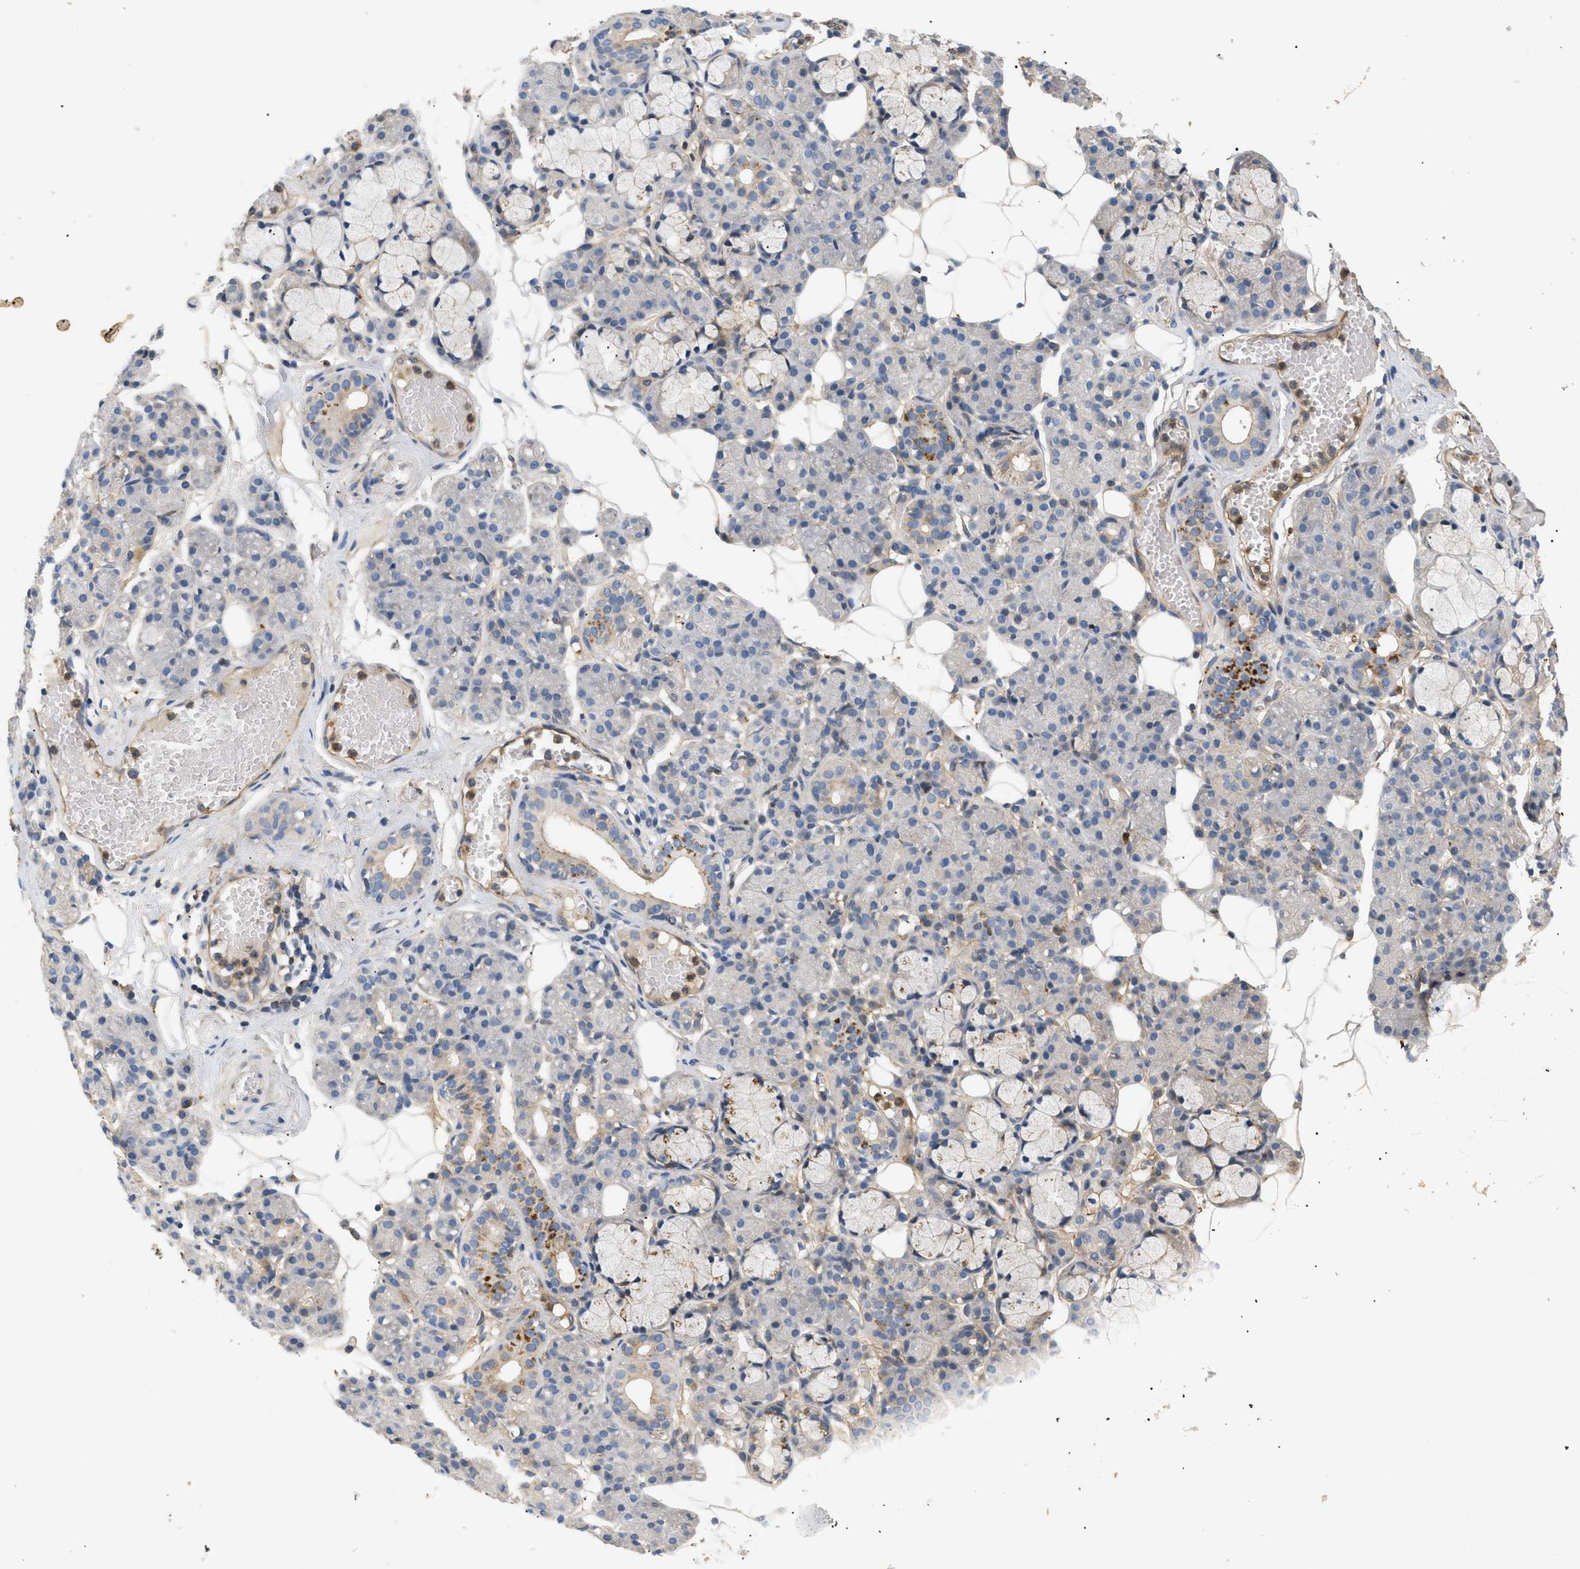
{"staining": {"intensity": "weak", "quantity": "<25%", "location": "cytoplasmic/membranous"}, "tissue": "salivary gland", "cell_type": "Glandular cells", "image_type": "normal", "snomed": [{"axis": "morphology", "description": "Normal tissue, NOS"}, {"axis": "topography", "description": "Salivary gland"}], "caption": "Protein analysis of unremarkable salivary gland shows no significant expression in glandular cells.", "gene": "FARS2", "patient": {"sex": "male", "age": 63}}